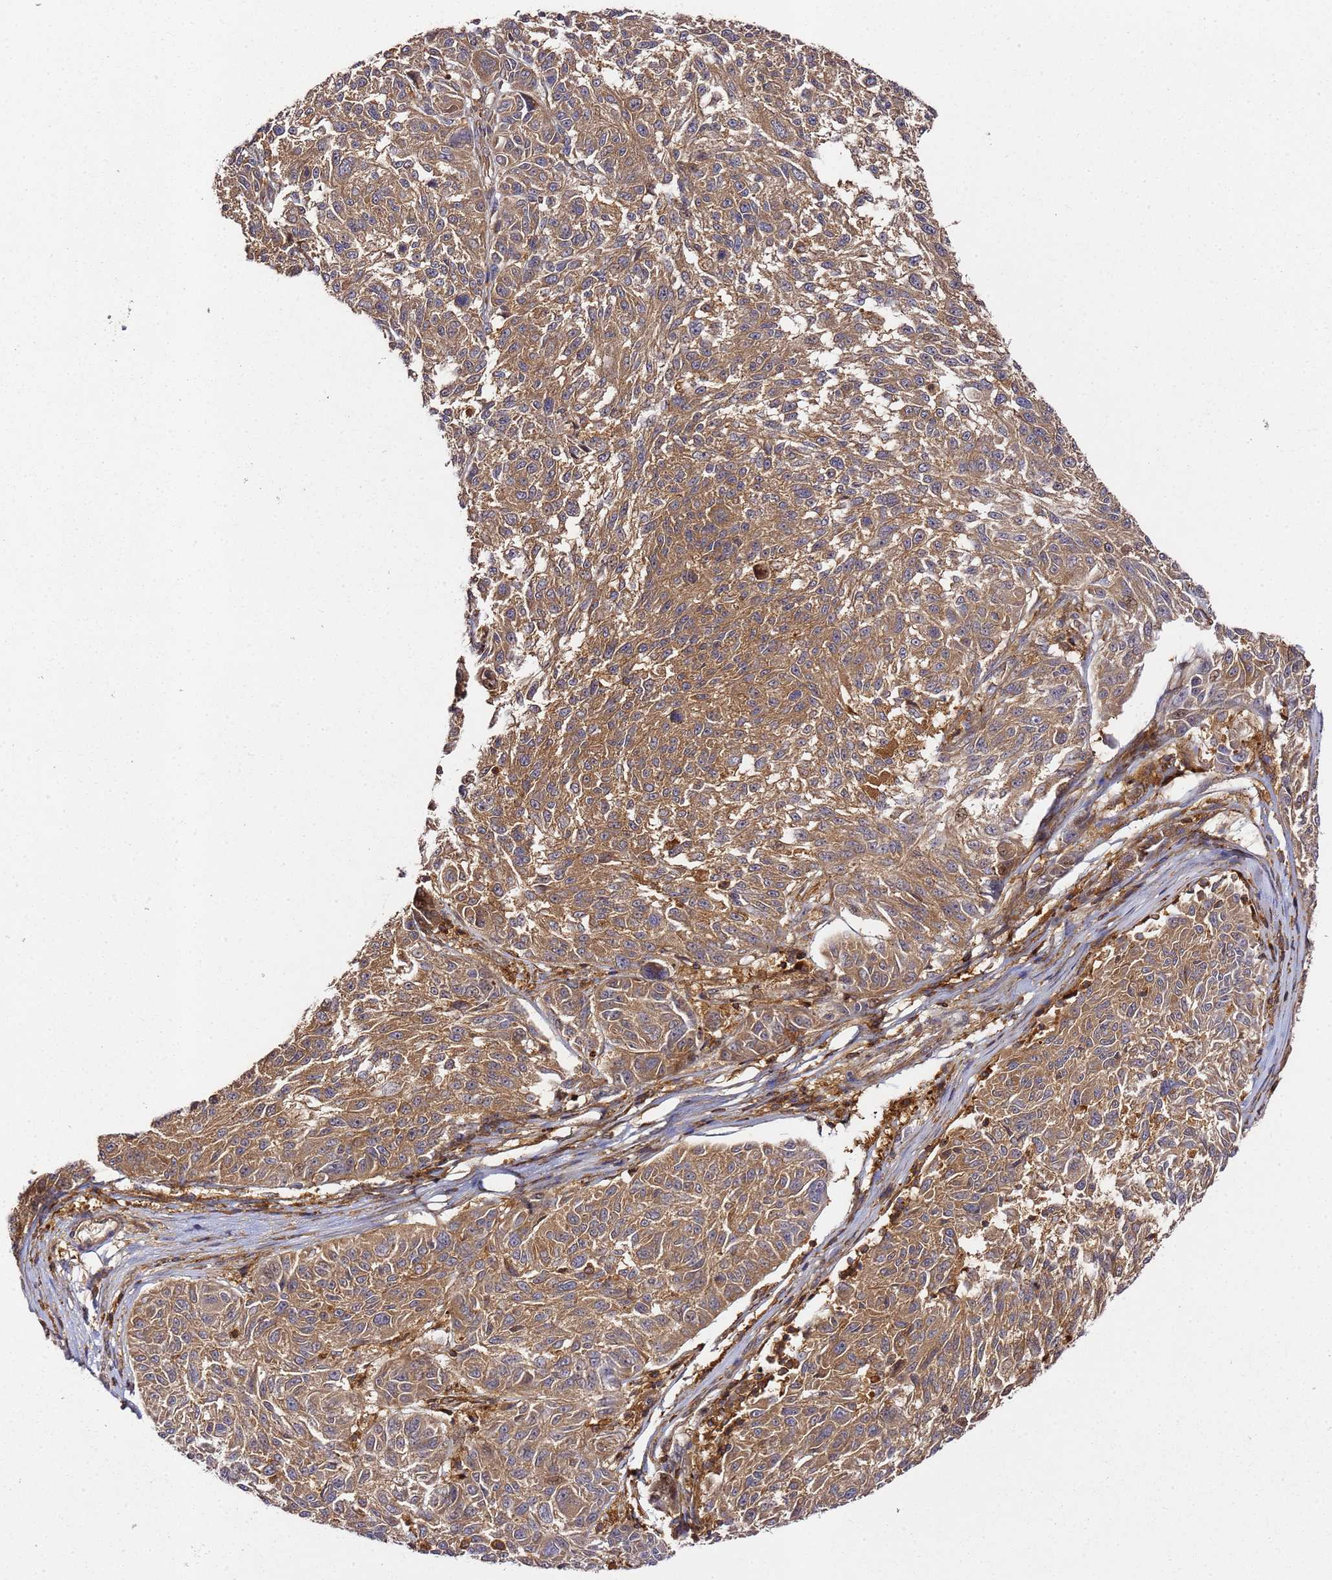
{"staining": {"intensity": "moderate", "quantity": ">75%", "location": "cytoplasmic/membranous"}, "tissue": "melanoma", "cell_type": "Tumor cells", "image_type": "cancer", "snomed": [{"axis": "morphology", "description": "Malignant melanoma, NOS"}, {"axis": "topography", "description": "Skin"}], "caption": "High-magnification brightfield microscopy of melanoma stained with DAB (brown) and counterstained with hematoxylin (blue). tumor cells exhibit moderate cytoplasmic/membranous expression is appreciated in approximately>75% of cells.", "gene": "PRMT7", "patient": {"sex": "male", "age": 53}}